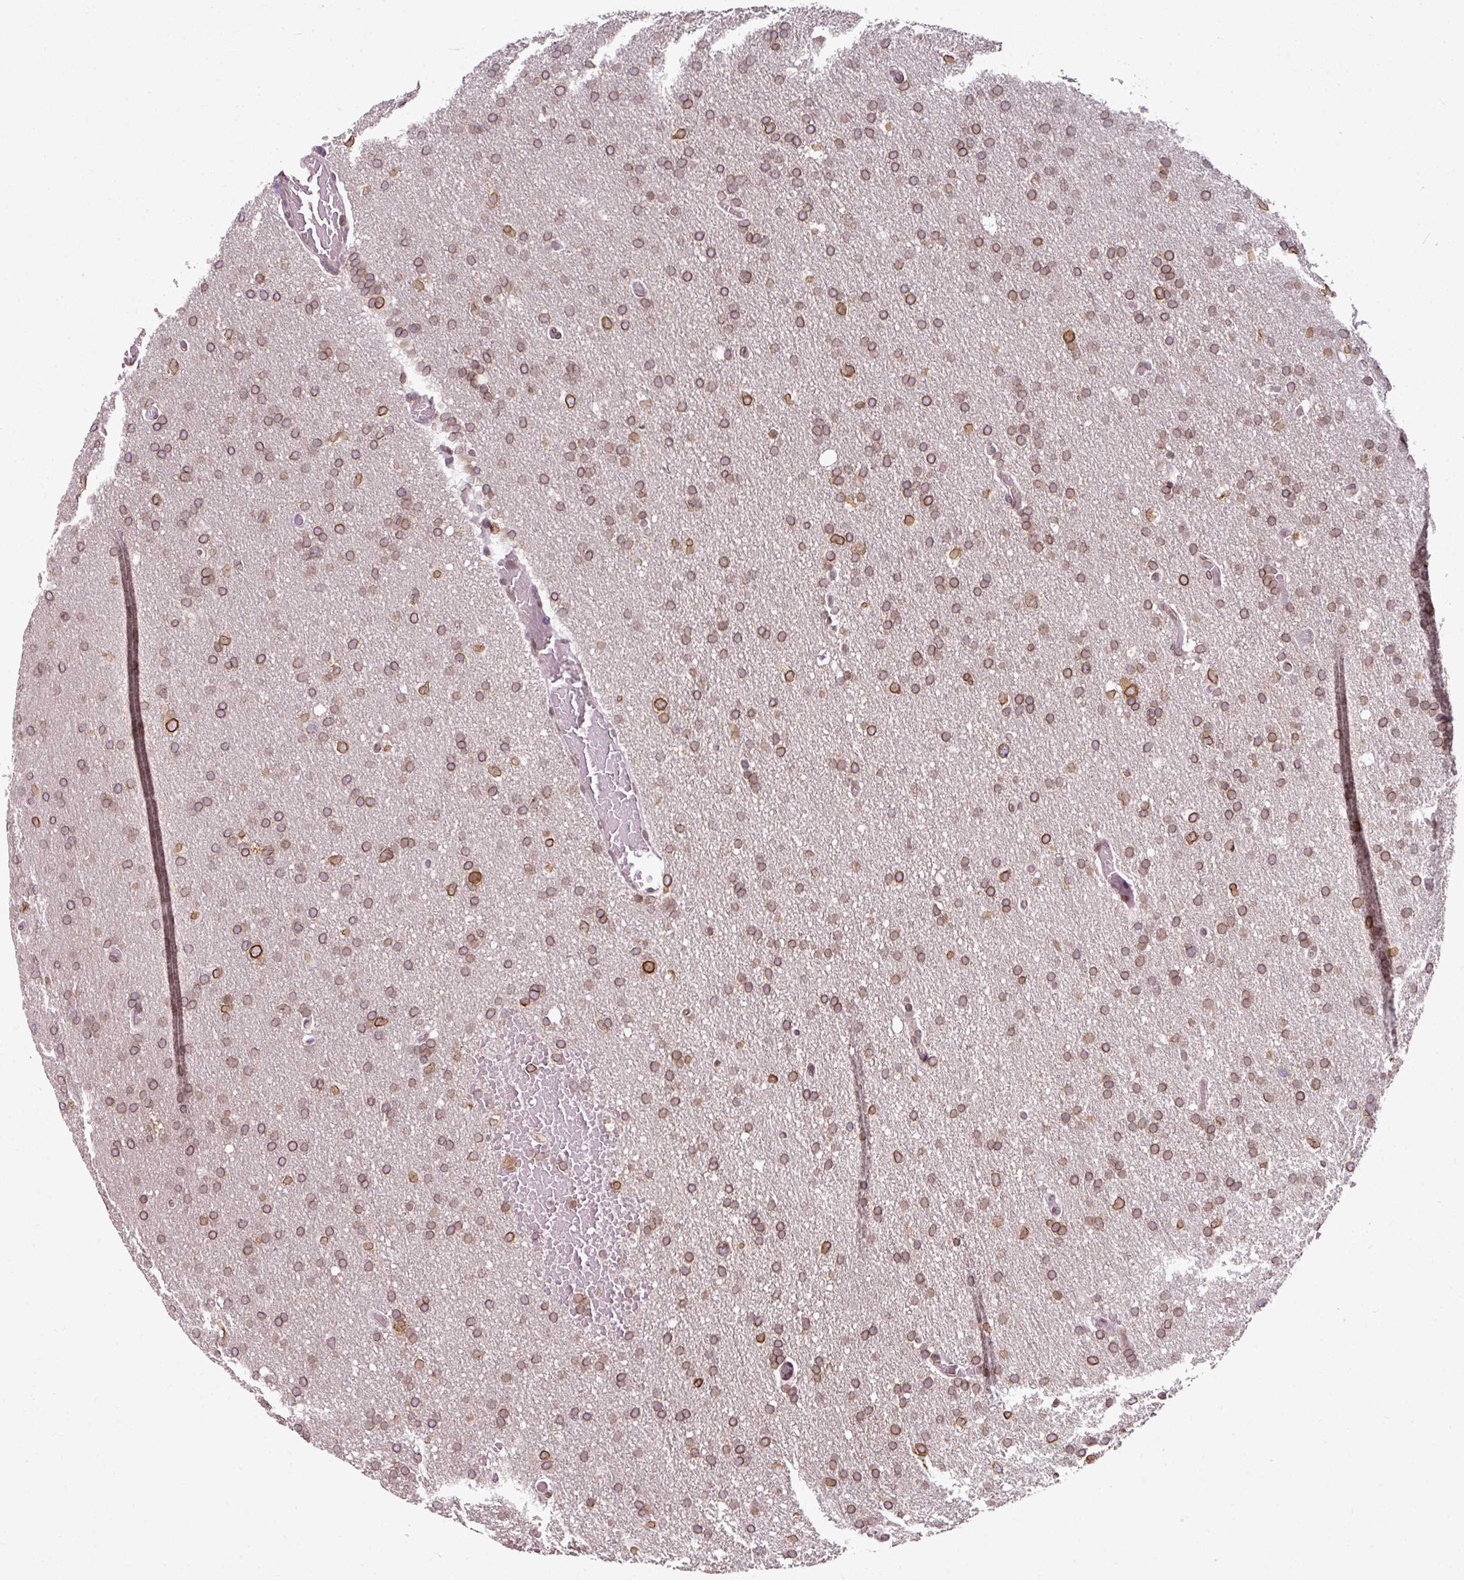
{"staining": {"intensity": "moderate", "quantity": ">75%", "location": "cytoplasmic/membranous,nuclear"}, "tissue": "glioma", "cell_type": "Tumor cells", "image_type": "cancer", "snomed": [{"axis": "morphology", "description": "Glioma, malignant, High grade"}, {"axis": "topography", "description": "Cerebral cortex"}], "caption": "Tumor cells show medium levels of moderate cytoplasmic/membranous and nuclear staining in about >75% of cells in glioma.", "gene": "RANGAP1", "patient": {"sex": "female", "age": 36}}